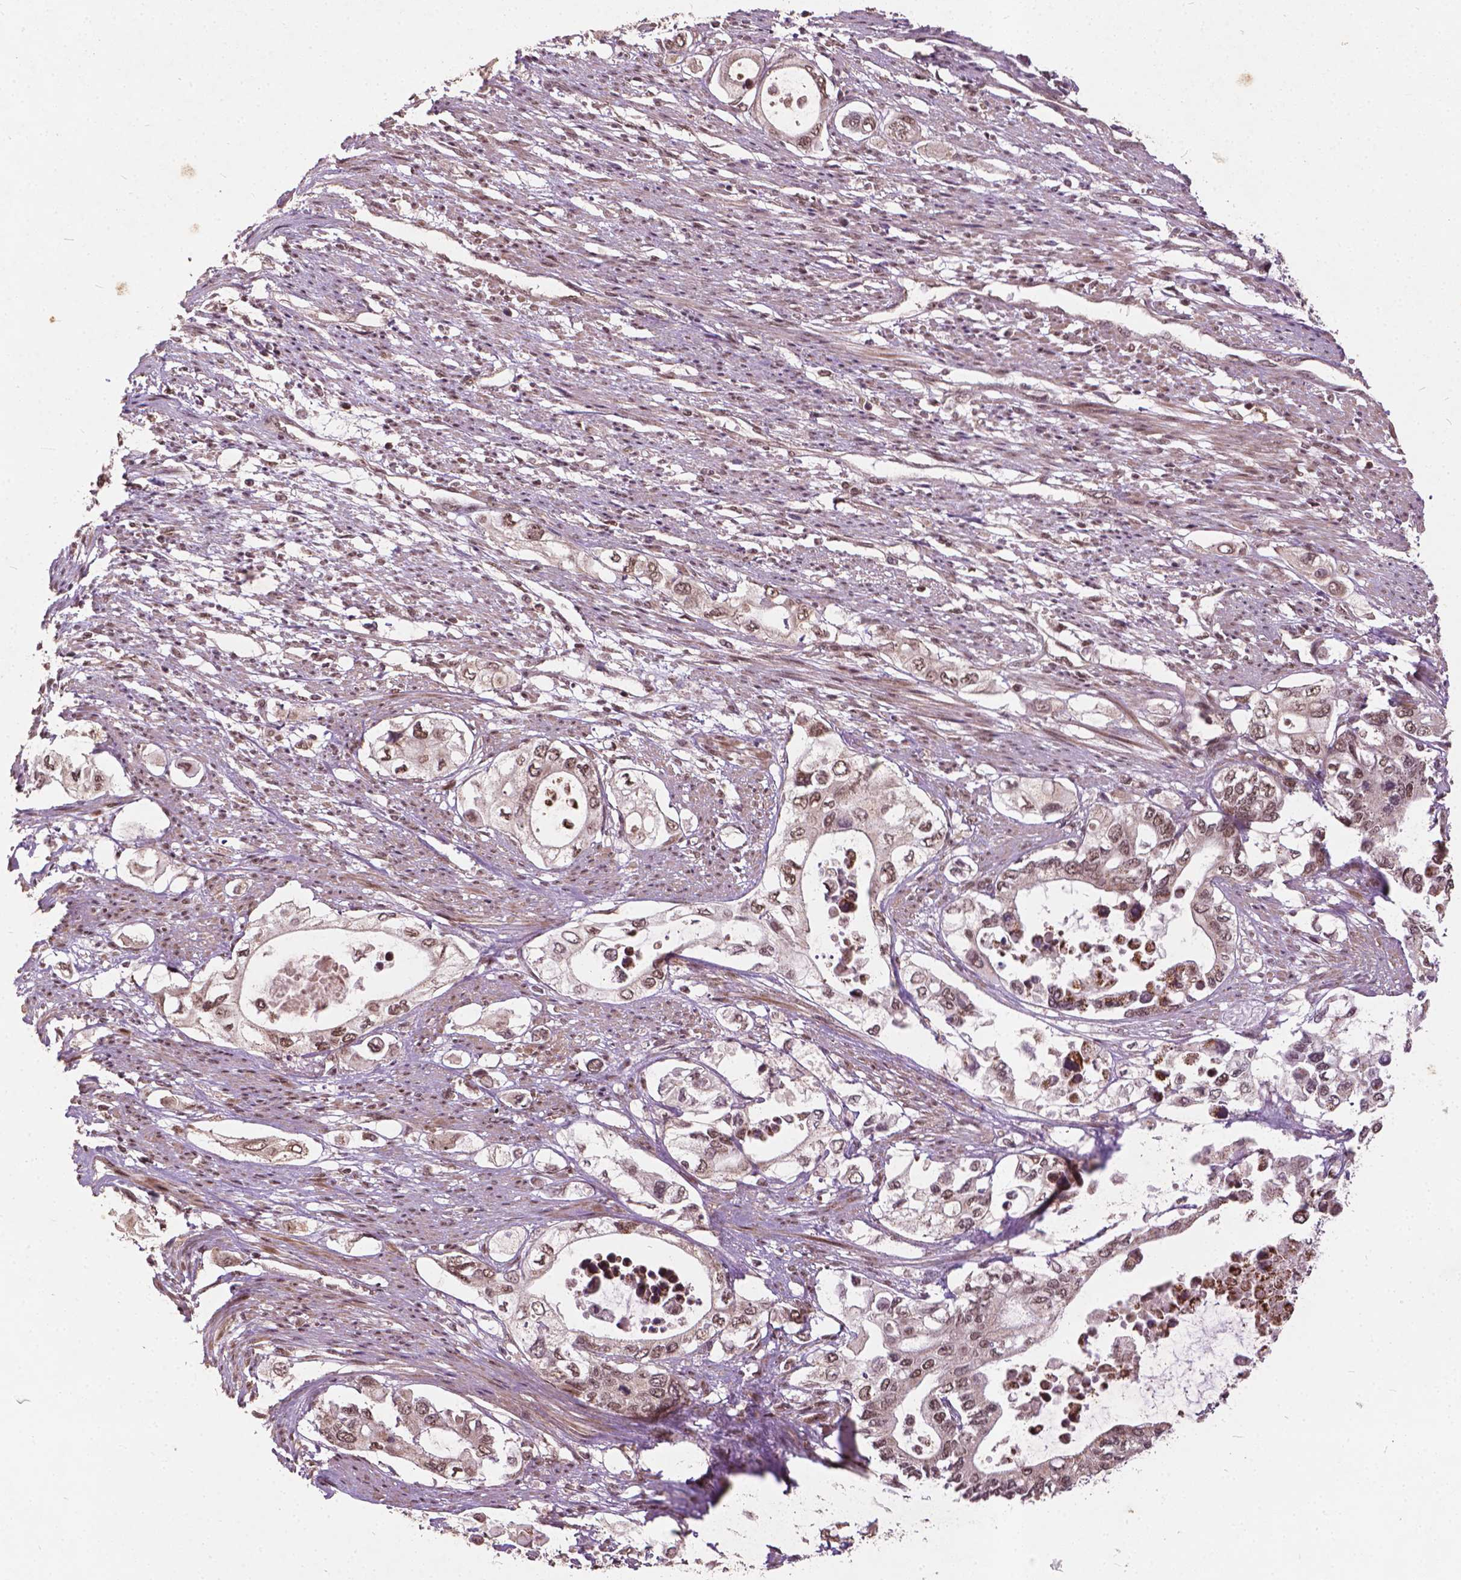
{"staining": {"intensity": "moderate", "quantity": ">75%", "location": "nuclear"}, "tissue": "pancreatic cancer", "cell_type": "Tumor cells", "image_type": "cancer", "snomed": [{"axis": "morphology", "description": "Adenocarcinoma, NOS"}, {"axis": "topography", "description": "Pancreas"}], "caption": "An immunohistochemistry (IHC) histopathology image of tumor tissue is shown. Protein staining in brown highlights moderate nuclear positivity in pancreatic cancer within tumor cells. The staining is performed using DAB brown chromogen to label protein expression. The nuclei are counter-stained blue using hematoxylin.", "gene": "GPS2", "patient": {"sex": "female", "age": 63}}